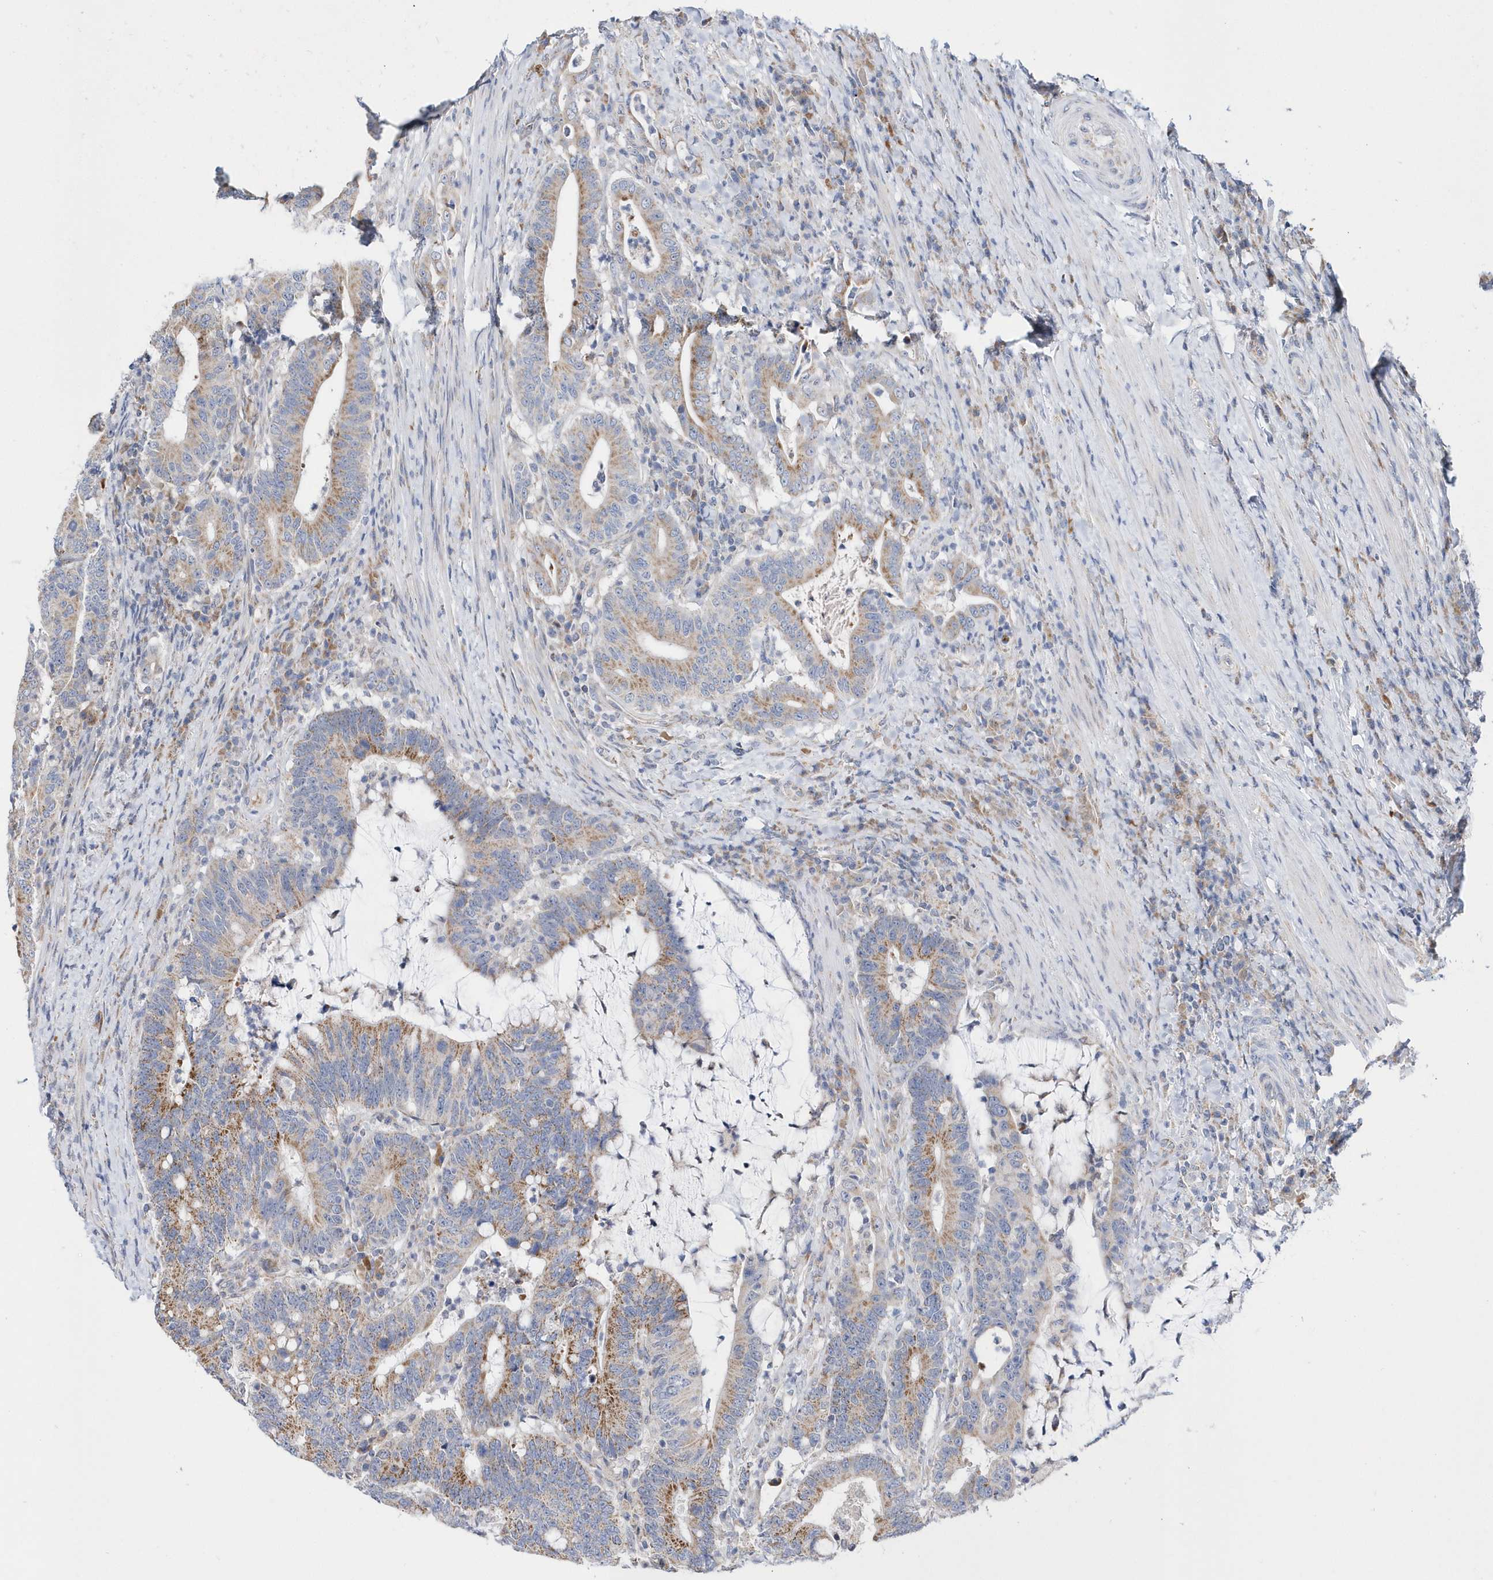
{"staining": {"intensity": "moderate", "quantity": "25%-75%", "location": "cytoplasmic/membranous"}, "tissue": "colorectal cancer", "cell_type": "Tumor cells", "image_type": "cancer", "snomed": [{"axis": "morphology", "description": "Adenocarcinoma, NOS"}, {"axis": "topography", "description": "Colon"}], "caption": "The histopathology image shows immunohistochemical staining of adenocarcinoma (colorectal). There is moderate cytoplasmic/membranous staining is identified in approximately 25%-75% of tumor cells.", "gene": "SPATA5", "patient": {"sex": "female", "age": 66}}